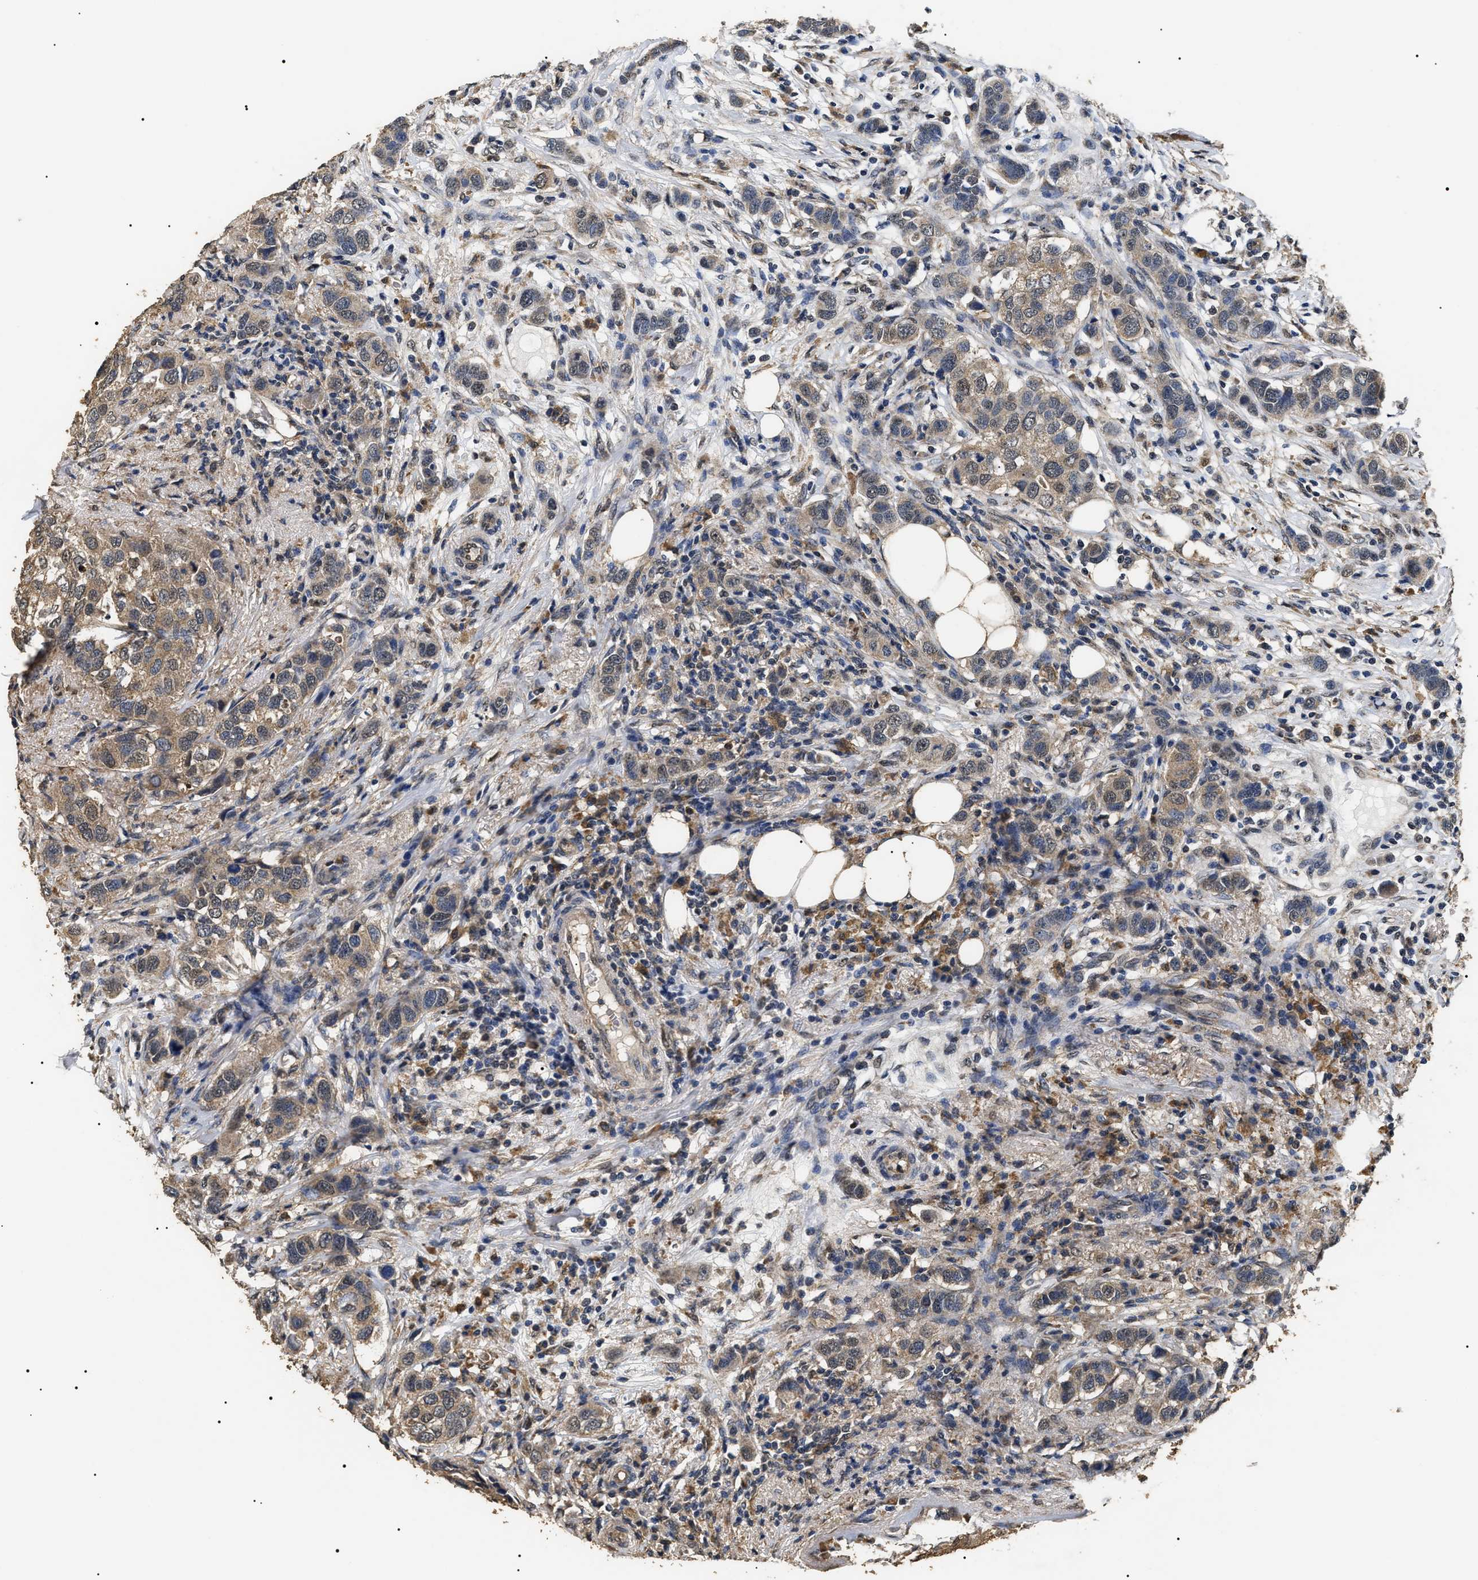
{"staining": {"intensity": "moderate", "quantity": ">75%", "location": "cytoplasmic/membranous,nuclear"}, "tissue": "breast cancer", "cell_type": "Tumor cells", "image_type": "cancer", "snomed": [{"axis": "morphology", "description": "Duct carcinoma"}, {"axis": "topography", "description": "Breast"}], "caption": "Tumor cells display medium levels of moderate cytoplasmic/membranous and nuclear positivity in approximately >75% of cells in human infiltrating ductal carcinoma (breast). The staining was performed using DAB to visualize the protein expression in brown, while the nuclei were stained in blue with hematoxylin (Magnification: 20x).", "gene": "PSMD8", "patient": {"sex": "female", "age": 50}}